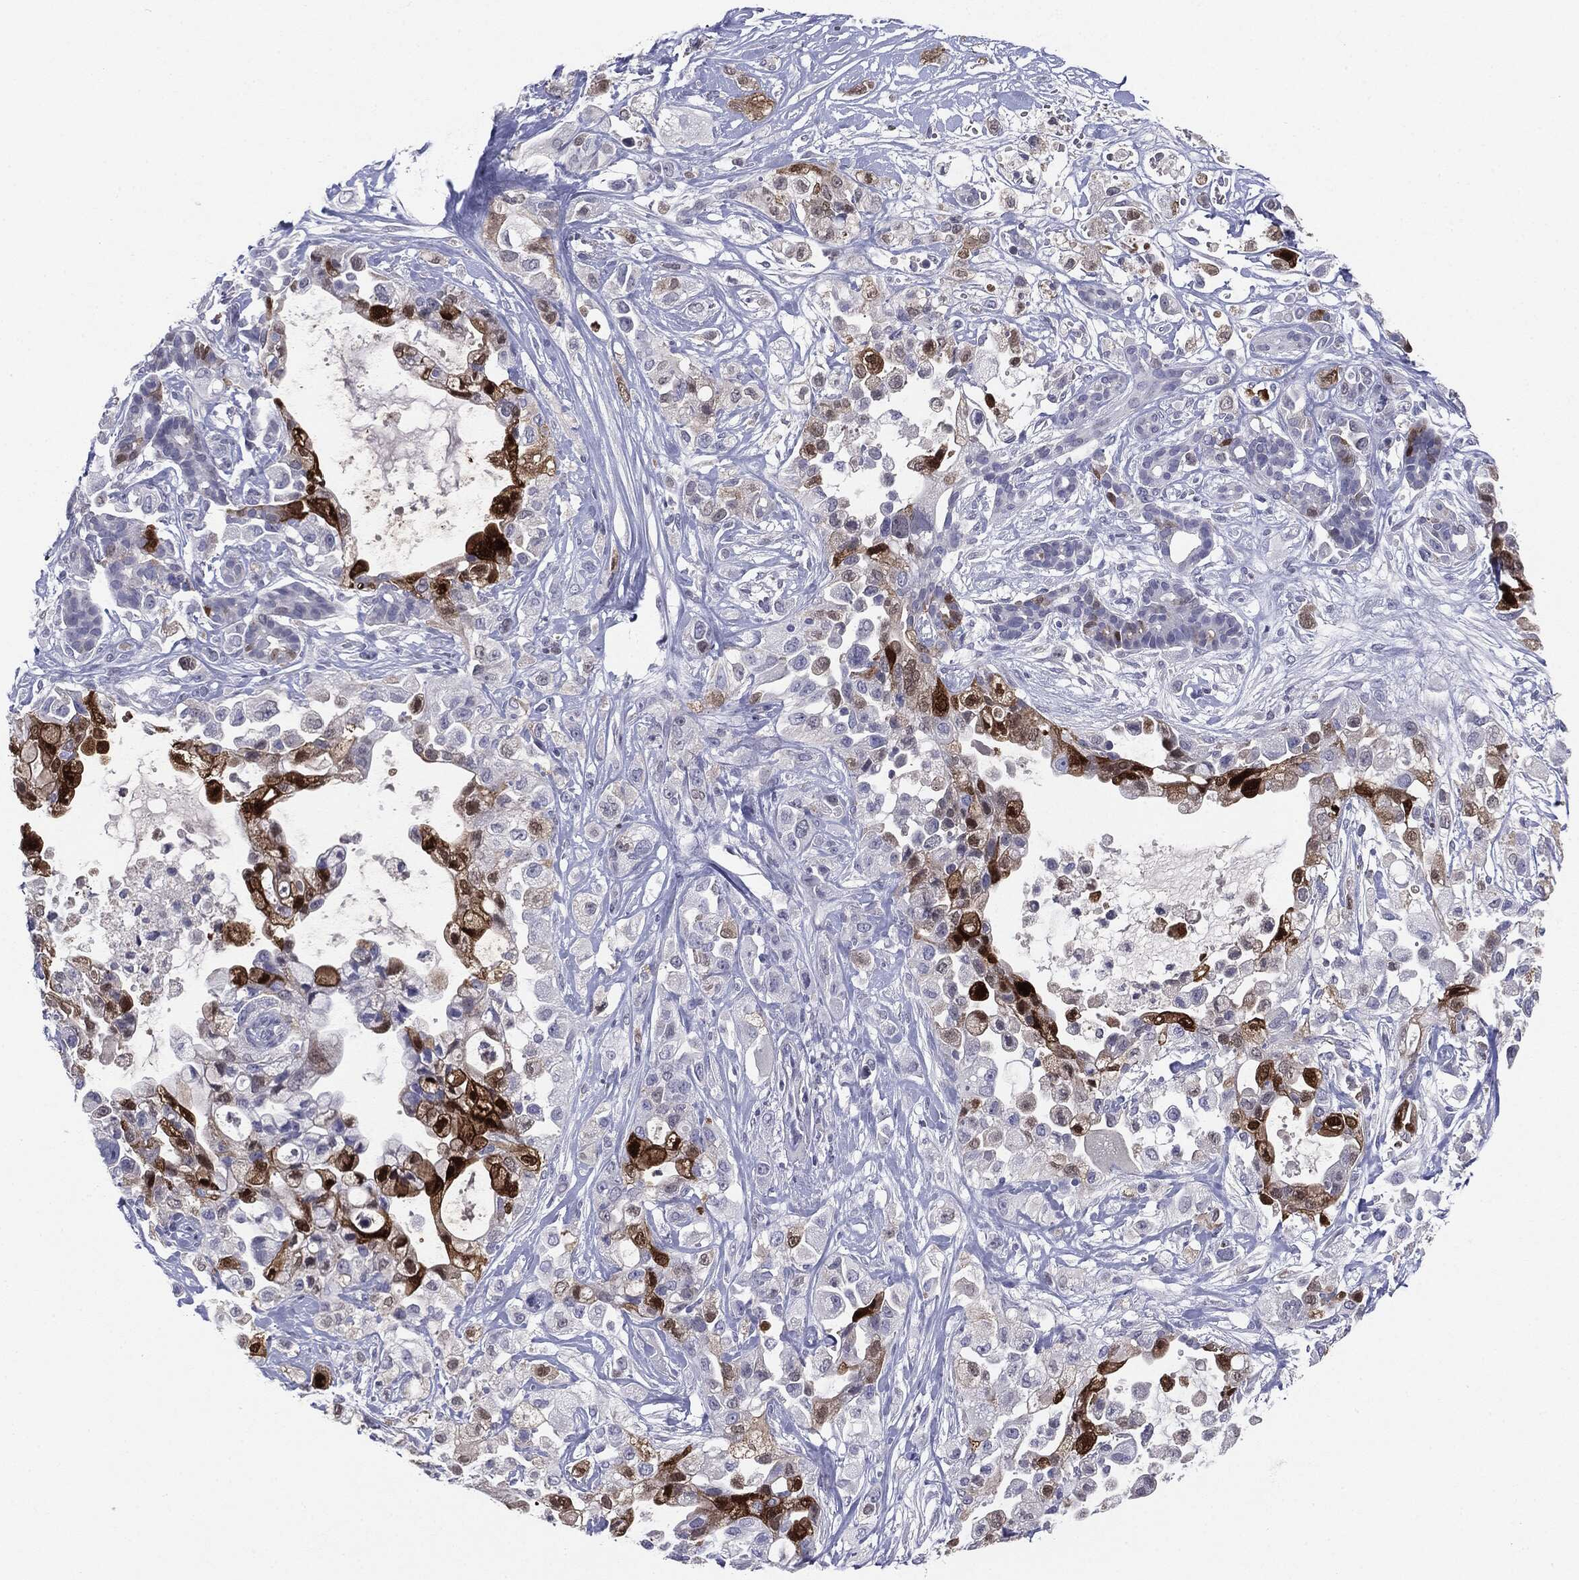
{"staining": {"intensity": "strong", "quantity": "<25%", "location": "cytoplasmic/membranous,nuclear"}, "tissue": "pancreatic cancer", "cell_type": "Tumor cells", "image_type": "cancer", "snomed": [{"axis": "morphology", "description": "Adenocarcinoma, NOS"}, {"axis": "topography", "description": "Pancreas"}], "caption": "A histopathology image of human pancreatic cancer stained for a protein shows strong cytoplasmic/membranous and nuclear brown staining in tumor cells.", "gene": "SERPINB4", "patient": {"sex": "male", "age": 44}}